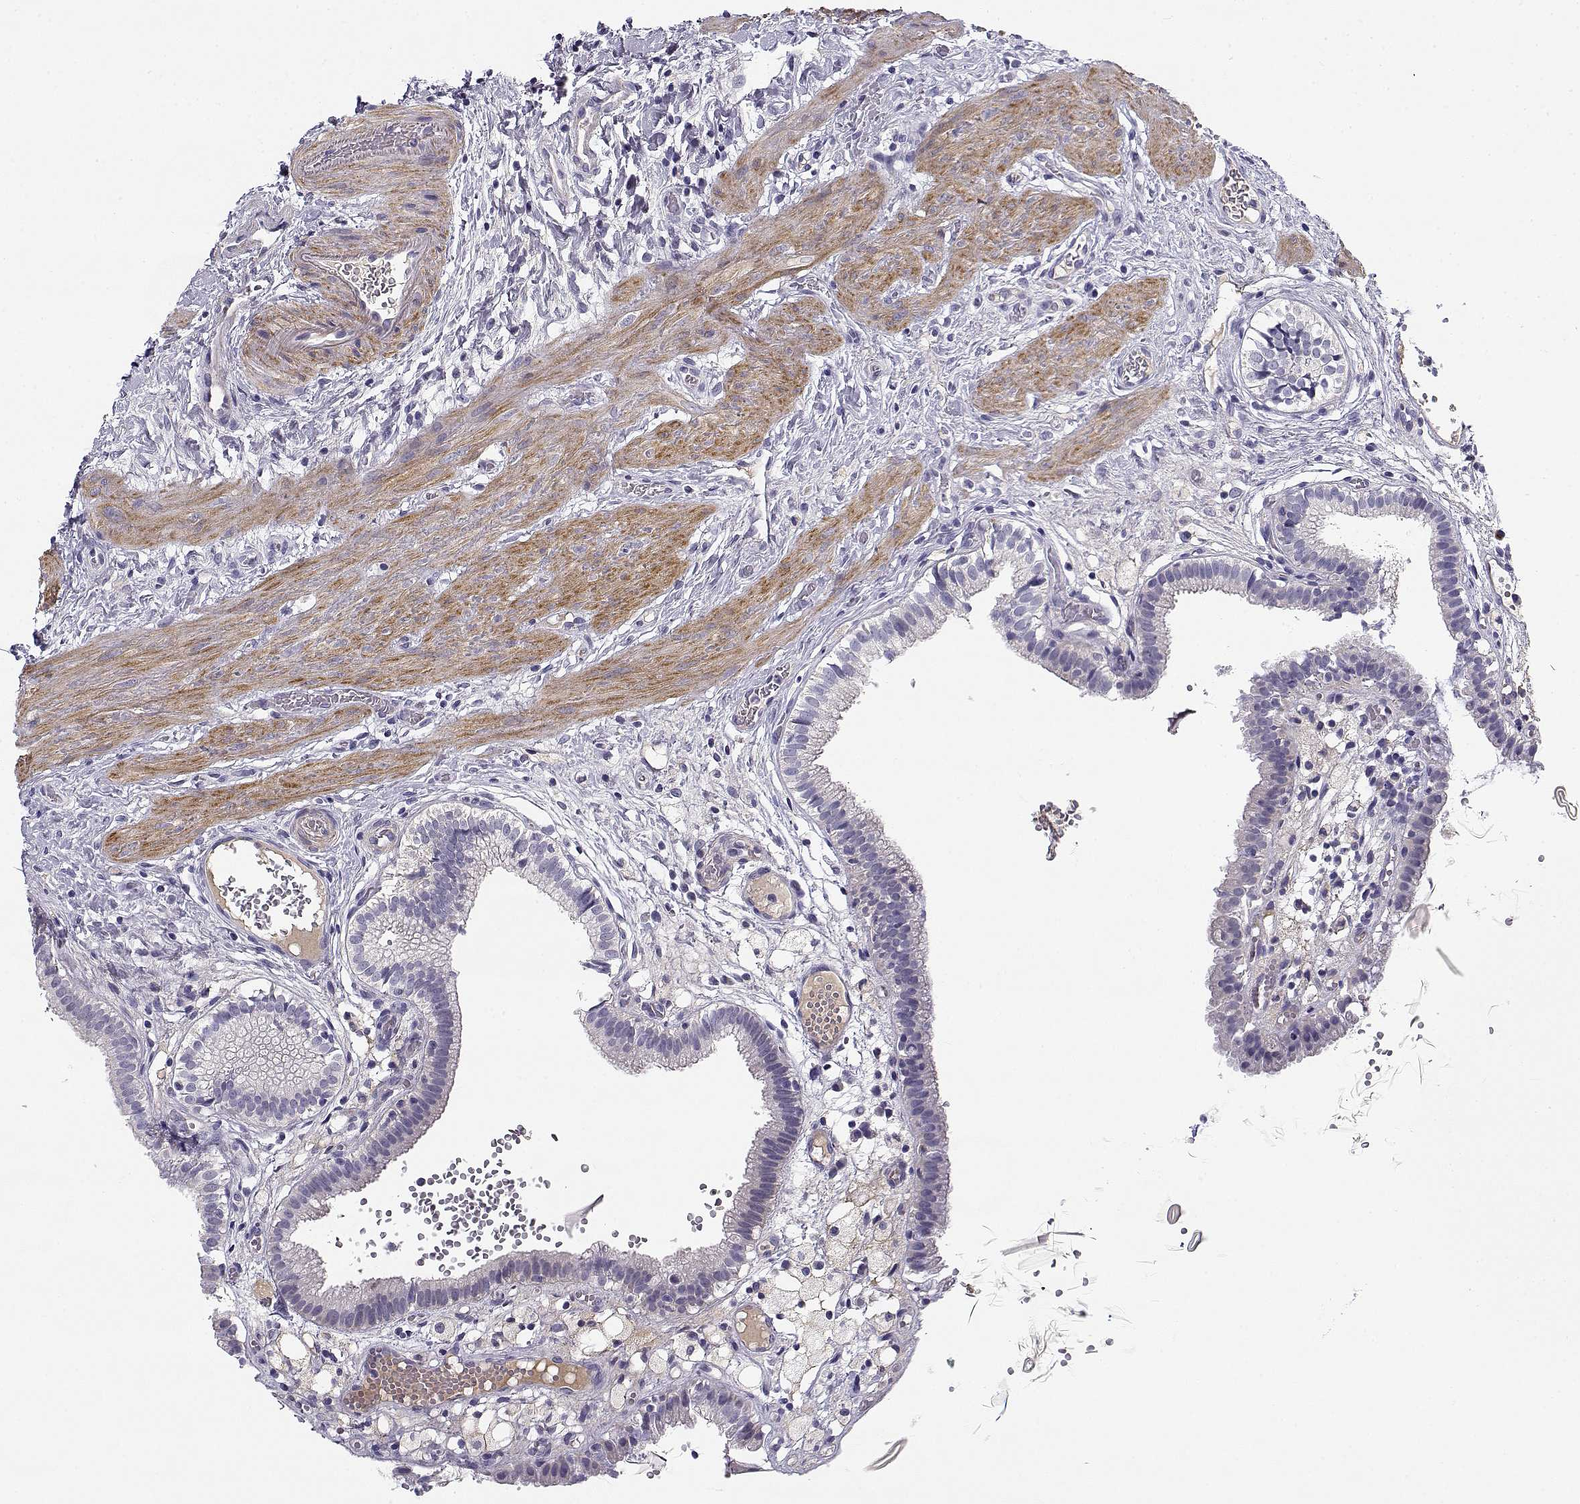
{"staining": {"intensity": "negative", "quantity": "none", "location": "none"}, "tissue": "gallbladder", "cell_type": "Glandular cells", "image_type": "normal", "snomed": [{"axis": "morphology", "description": "Normal tissue, NOS"}, {"axis": "topography", "description": "Gallbladder"}], "caption": "An immunohistochemistry photomicrograph of unremarkable gallbladder is shown. There is no staining in glandular cells of gallbladder. The staining was performed using DAB (3,3'-diaminobenzidine) to visualize the protein expression in brown, while the nuclei were stained in blue with hematoxylin (Magnification: 20x).", "gene": "CREB3L3", "patient": {"sex": "female", "age": 24}}